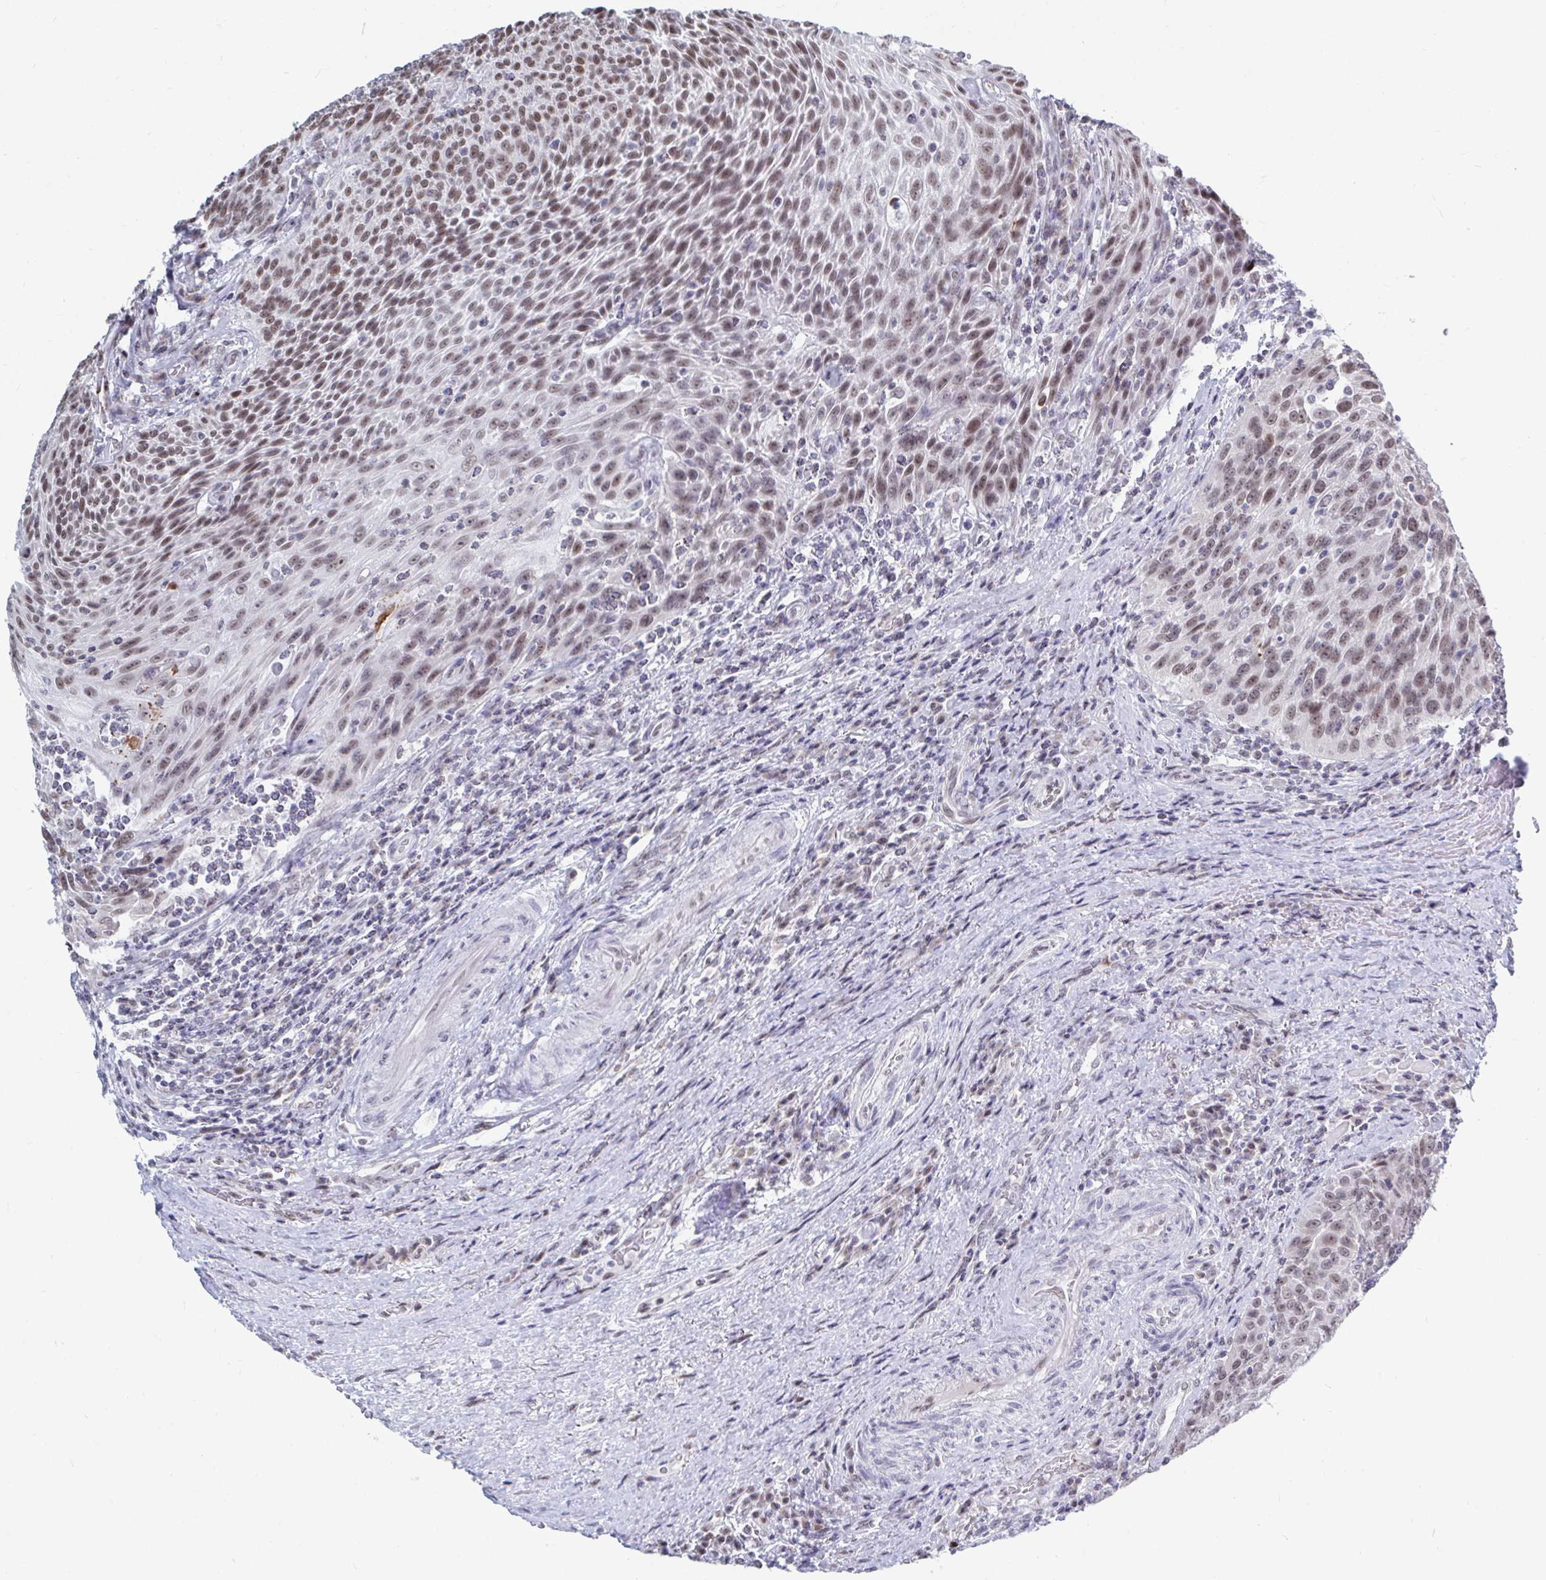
{"staining": {"intensity": "moderate", "quantity": "25%-75%", "location": "nuclear"}, "tissue": "urothelial cancer", "cell_type": "Tumor cells", "image_type": "cancer", "snomed": [{"axis": "morphology", "description": "Urothelial carcinoma, High grade"}, {"axis": "topography", "description": "Urinary bladder"}], "caption": "Protein expression analysis of human urothelial cancer reveals moderate nuclear positivity in approximately 25%-75% of tumor cells.", "gene": "TRIP12", "patient": {"sex": "female", "age": 70}}